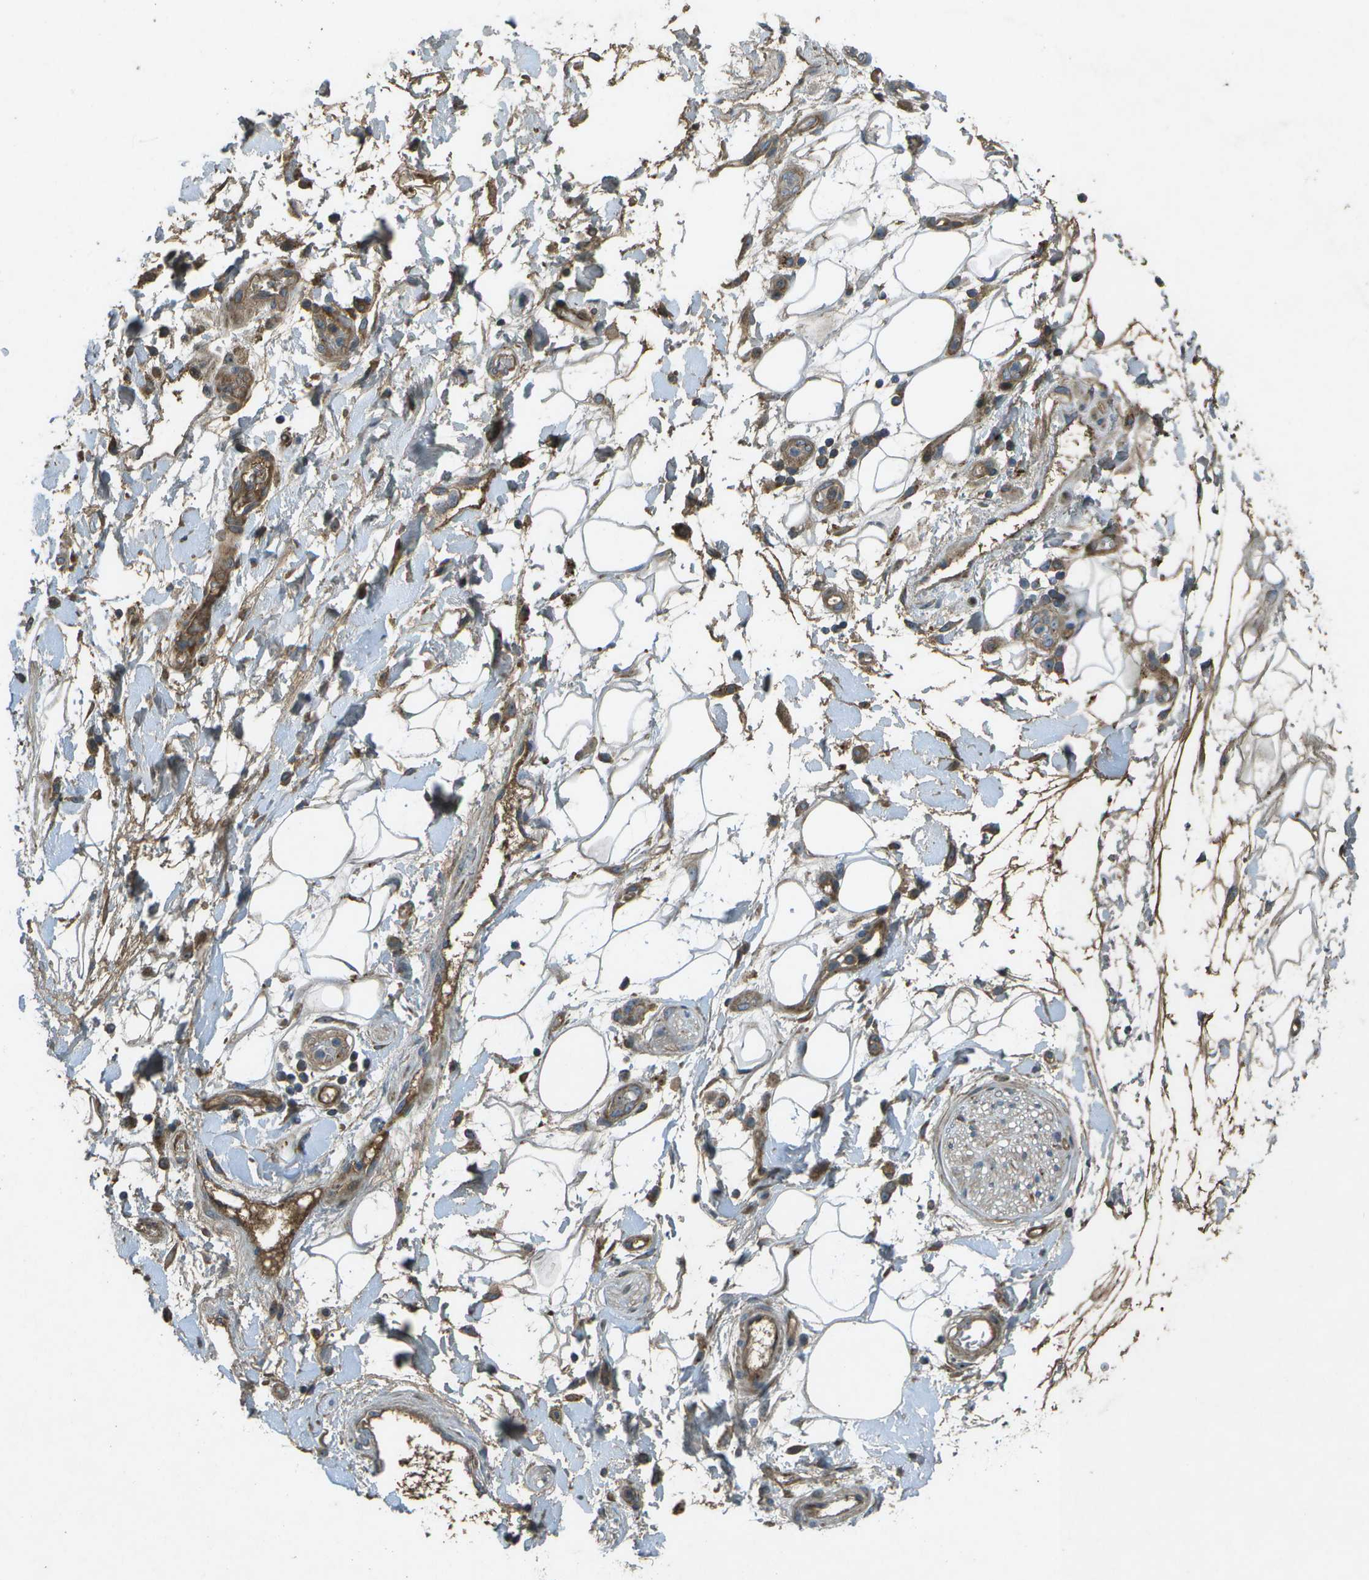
{"staining": {"intensity": "negative", "quantity": "none", "location": "none"}, "tissue": "adipose tissue", "cell_type": "Adipocytes", "image_type": "normal", "snomed": [{"axis": "morphology", "description": "Normal tissue, NOS"}, {"axis": "morphology", "description": "Adenocarcinoma, NOS"}, {"axis": "topography", "description": "Duodenum"}, {"axis": "topography", "description": "Peripheral nerve tissue"}], "caption": "An image of adipose tissue stained for a protein demonstrates no brown staining in adipocytes.", "gene": "PXYLP1", "patient": {"sex": "female", "age": 60}}